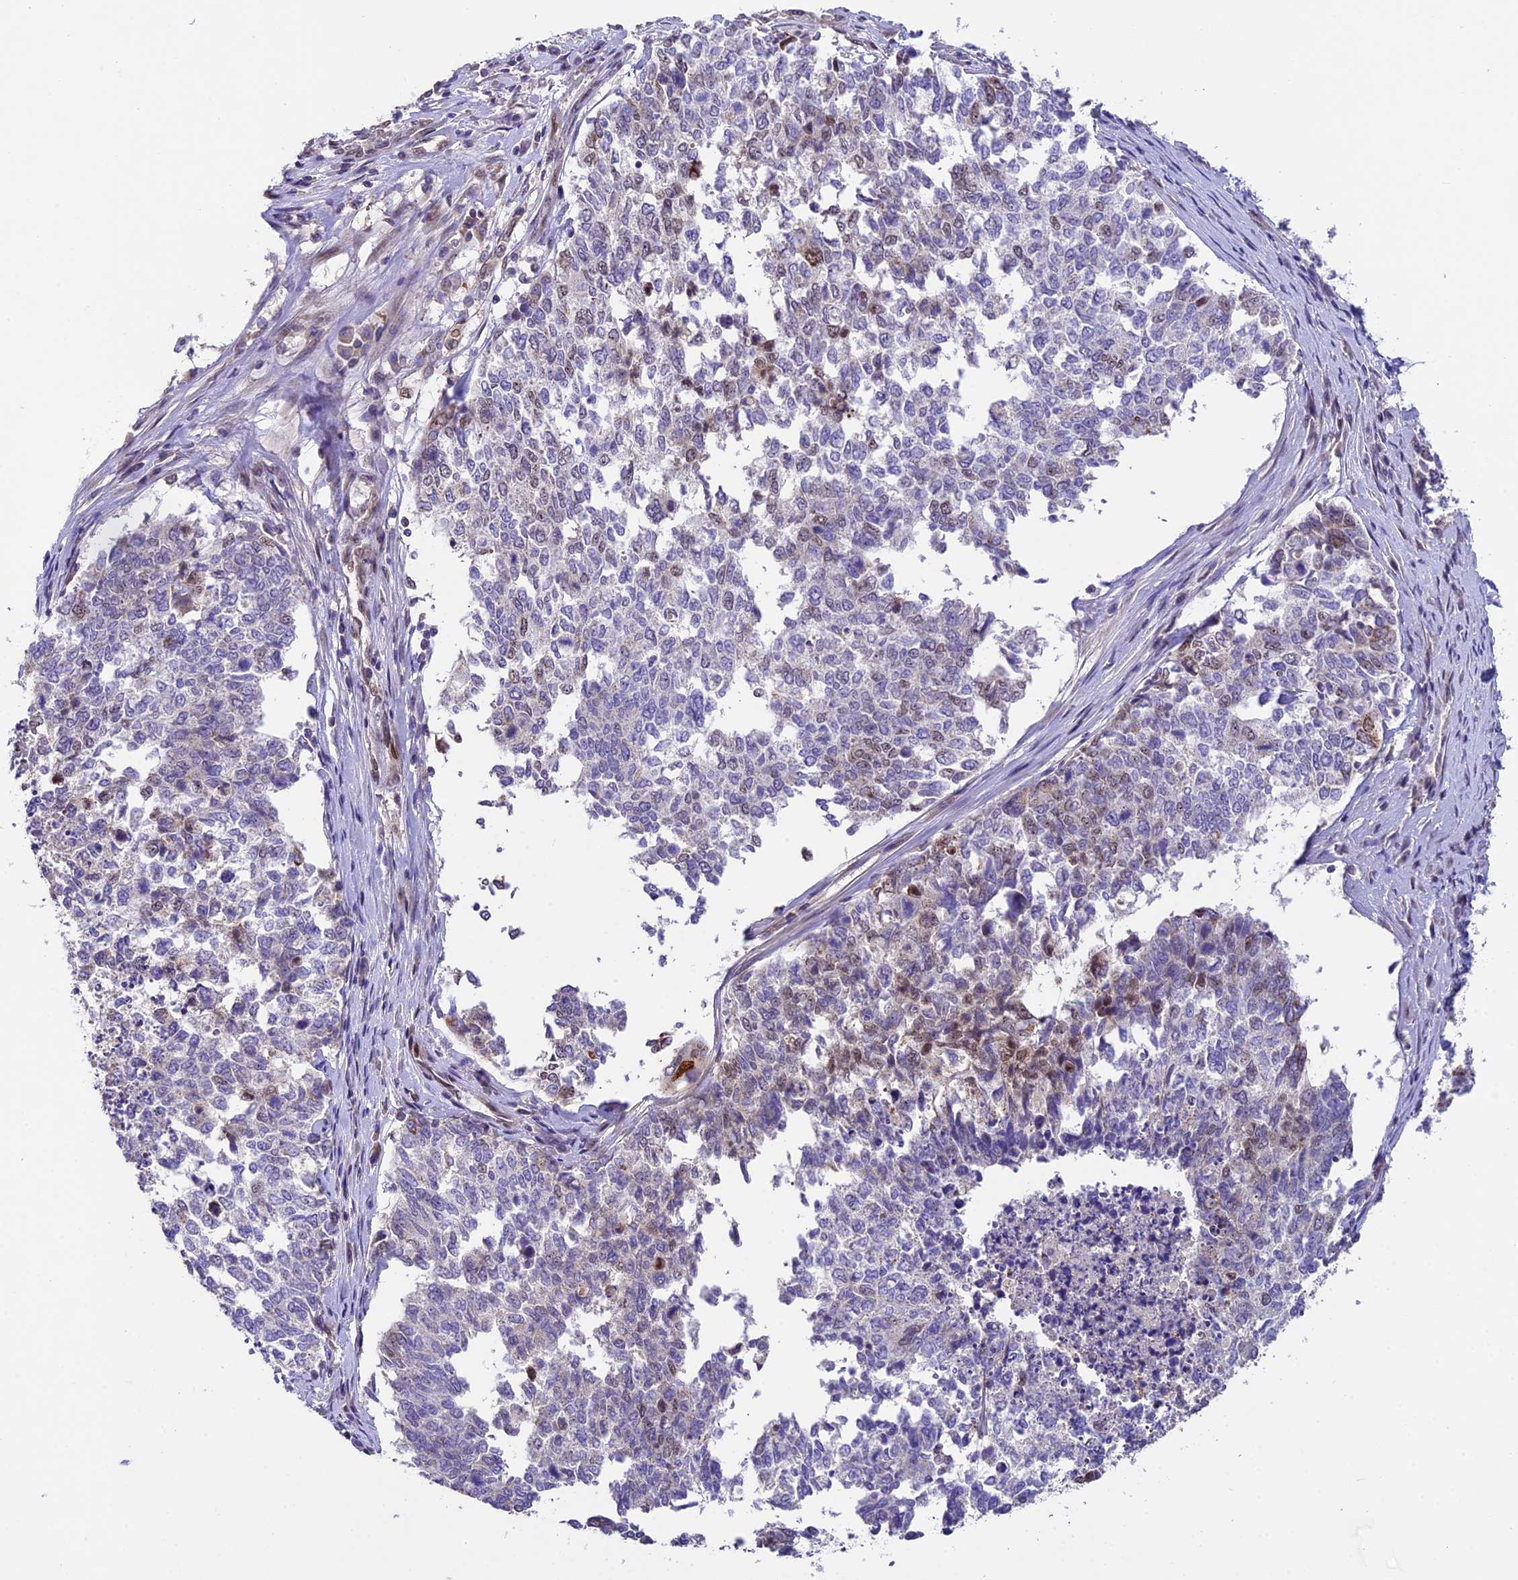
{"staining": {"intensity": "moderate", "quantity": "<25%", "location": "nuclear"}, "tissue": "cervical cancer", "cell_type": "Tumor cells", "image_type": "cancer", "snomed": [{"axis": "morphology", "description": "Squamous cell carcinoma, NOS"}, {"axis": "topography", "description": "Cervix"}], "caption": "Protein expression analysis of squamous cell carcinoma (cervical) demonstrates moderate nuclear staining in approximately <25% of tumor cells.", "gene": "ZAR1L", "patient": {"sex": "female", "age": 63}}